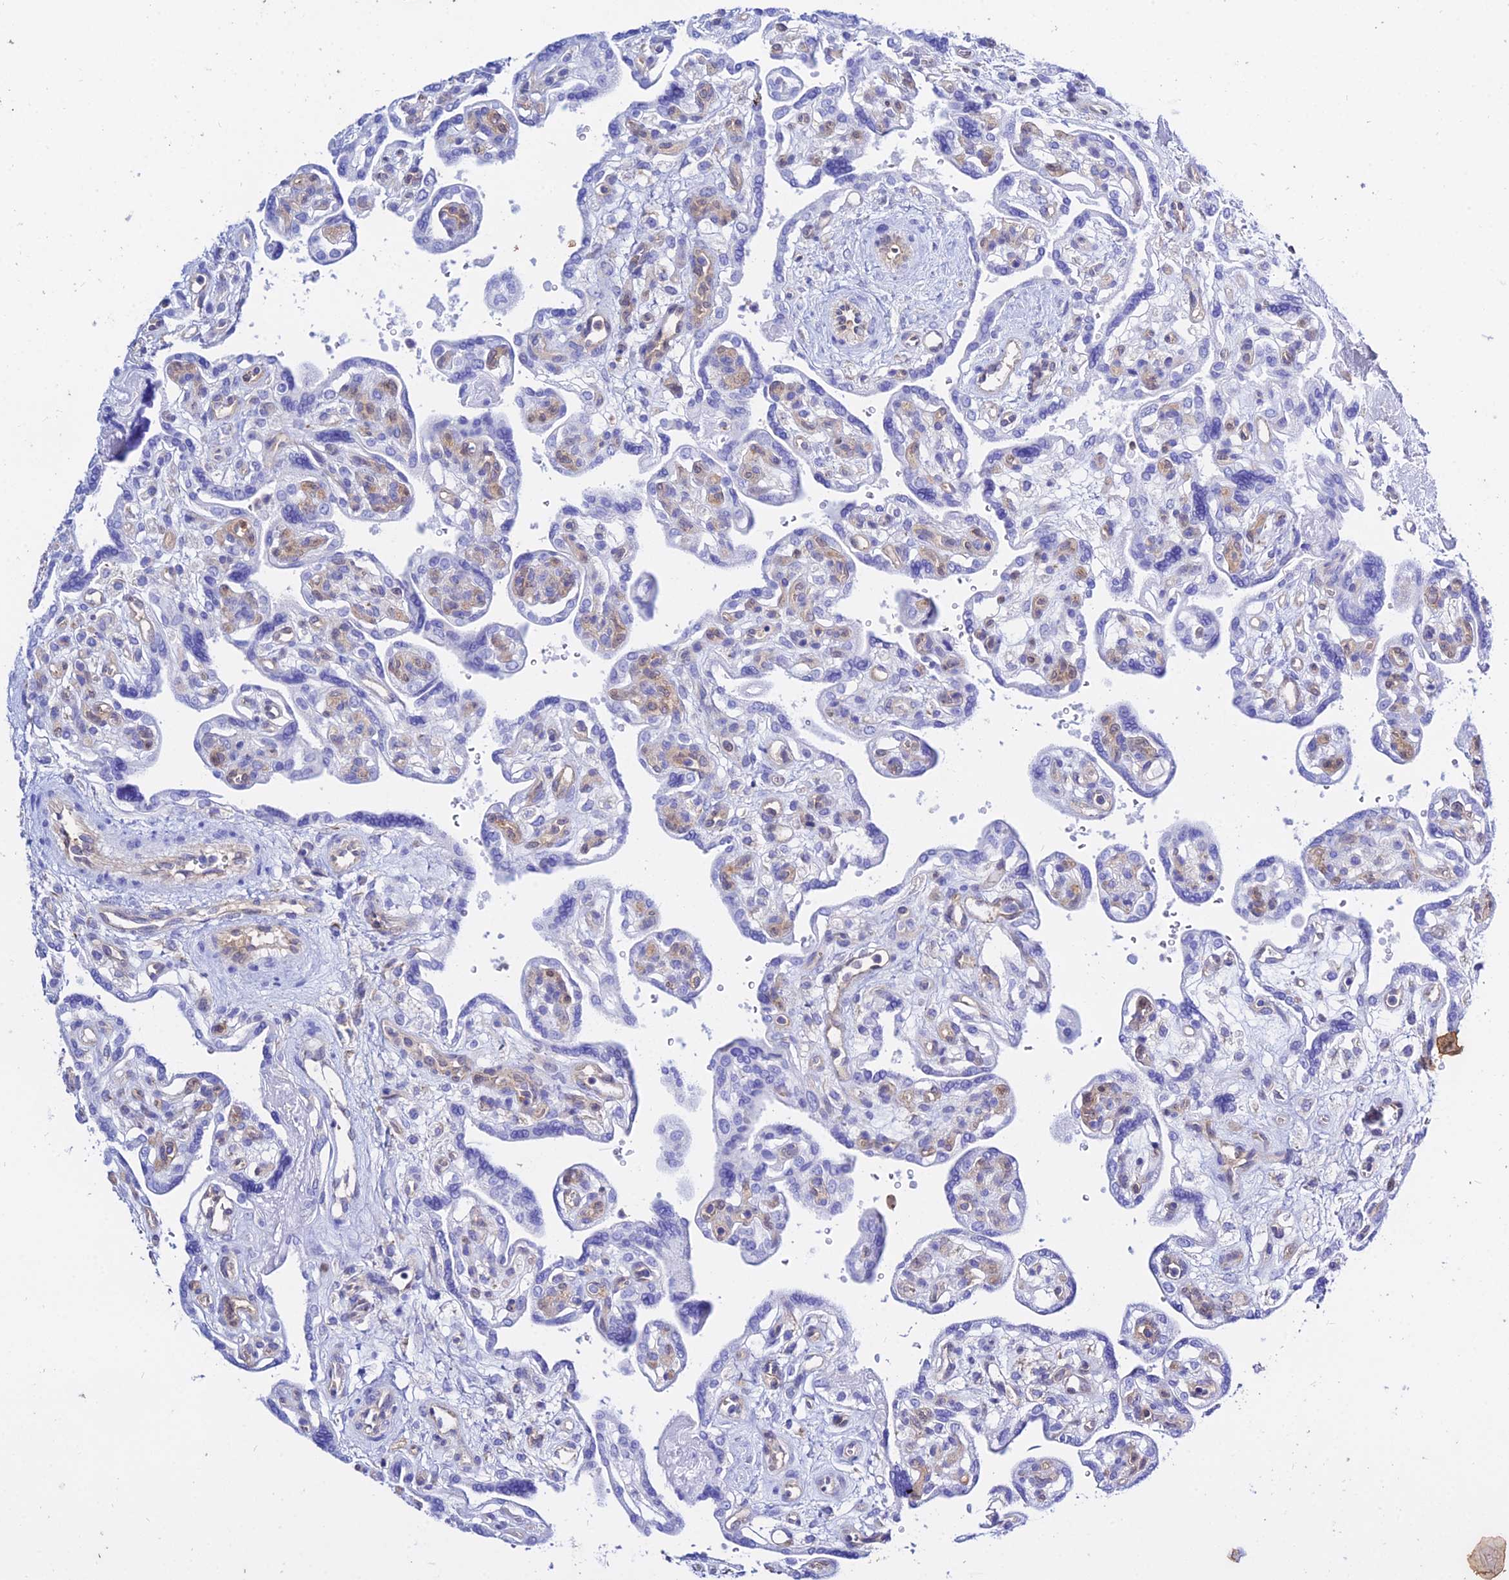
{"staining": {"intensity": "negative", "quantity": "none", "location": "none"}, "tissue": "placenta", "cell_type": "Trophoblastic cells", "image_type": "normal", "snomed": [{"axis": "morphology", "description": "Normal tissue, NOS"}, {"axis": "topography", "description": "Placenta"}], "caption": "Photomicrograph shows no protein positivity in trophoblastic cells of unremarkable placenta.", "gene": "S100A16", "patient": {"sex": "female", "age": 39}}